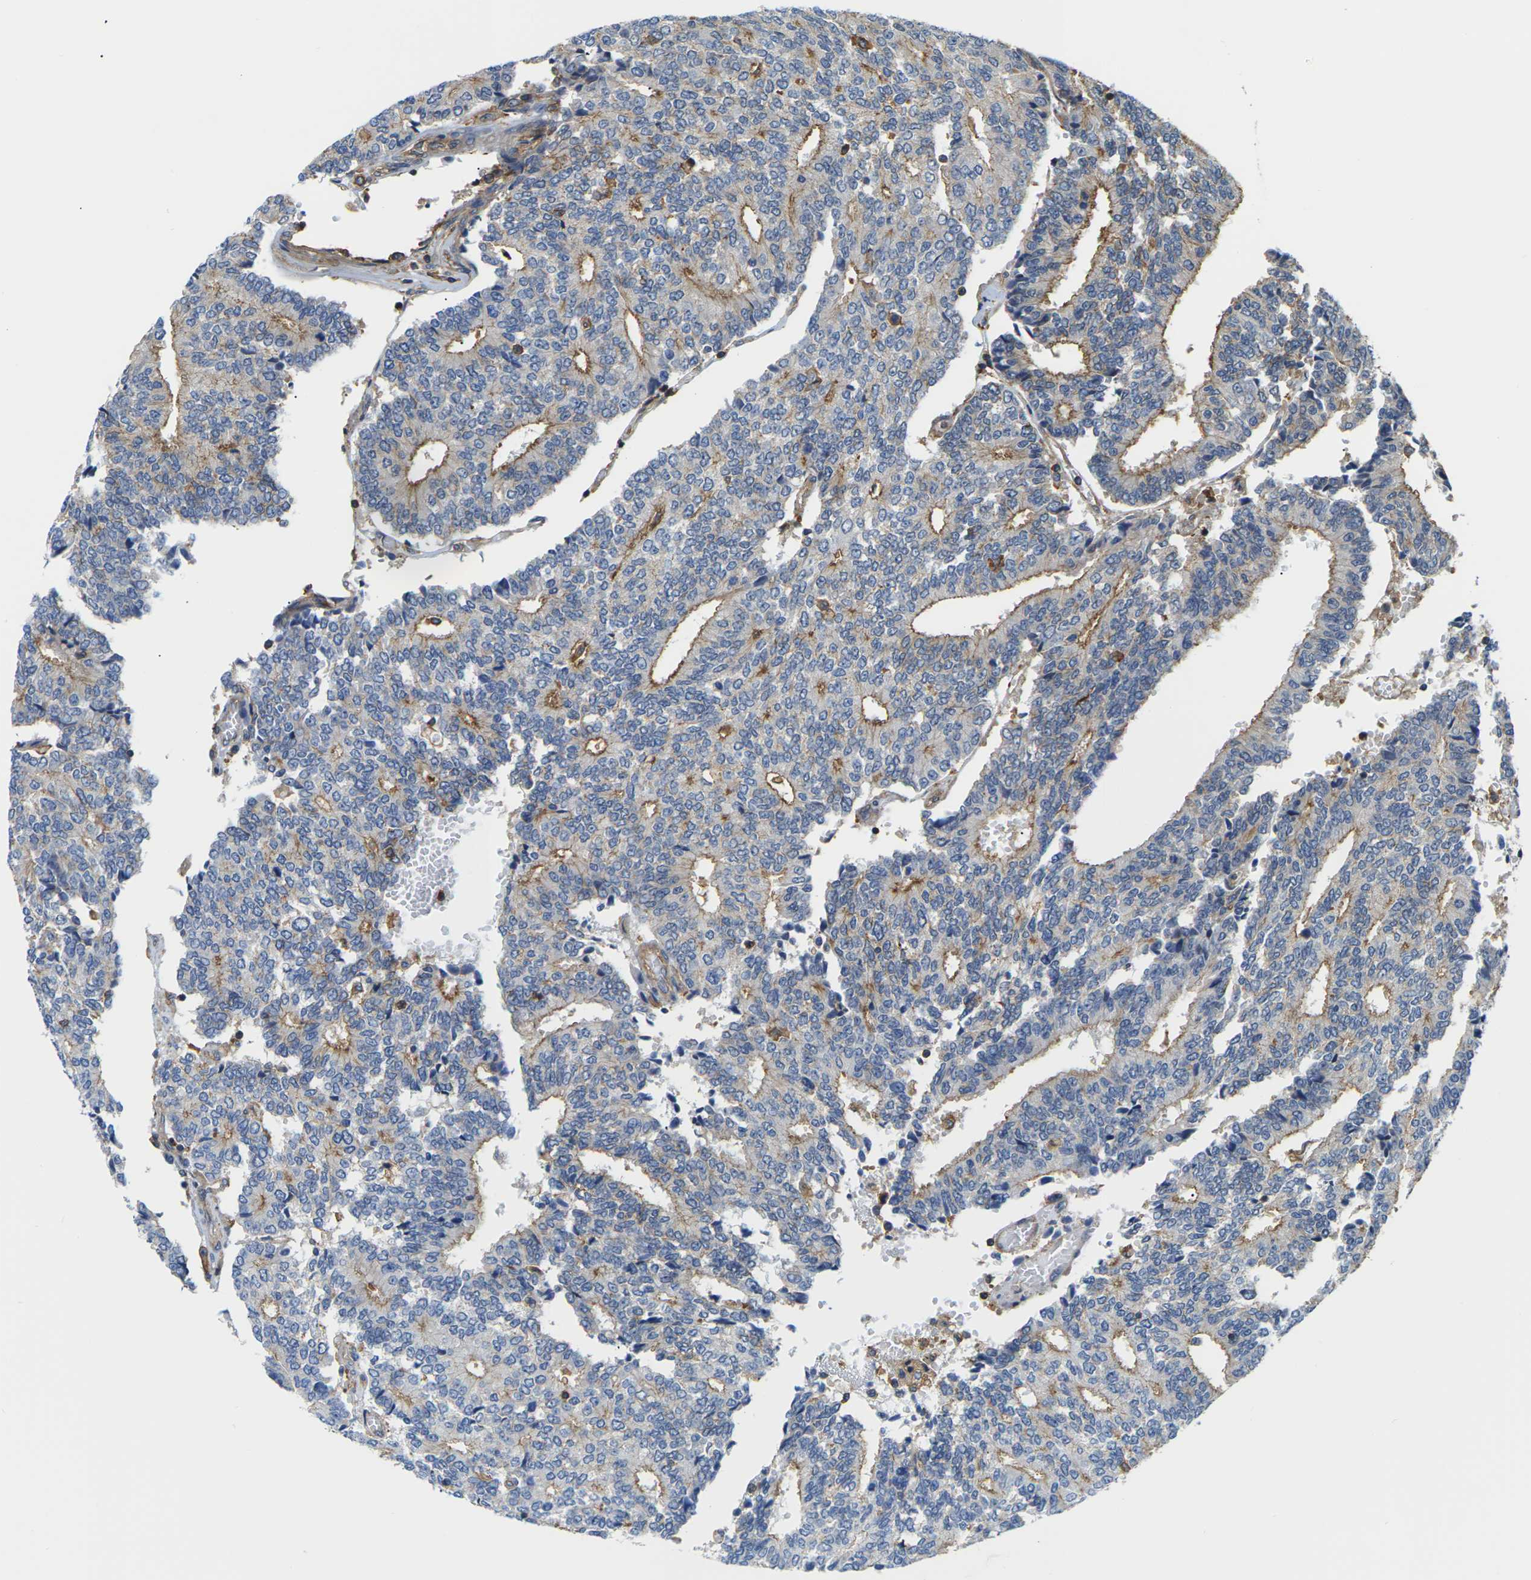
{"staining": {"intensity": "moderate", "quantity": "25%-75%", "location": "cytoplasmic/membranous"}, "tissue": "prostate cancer", "cell_type": "Tumor cells", "image_type": "cancer", "snomed": [{"axis": "morphology", "description": "Adenocarcinoma, High grade"}, {"axis": "topography", "description": "Prostate"}], "caption": "A high-resolution image shows immunohistochemistry staining of prostate high-grade adenocarcinoma, which shows moderate cytoplasmic/membranous expression in approximately 25%-75% of tumor cells.", "gene": "IQGAP1", "patient": {"sex": "male", "age": 55}}